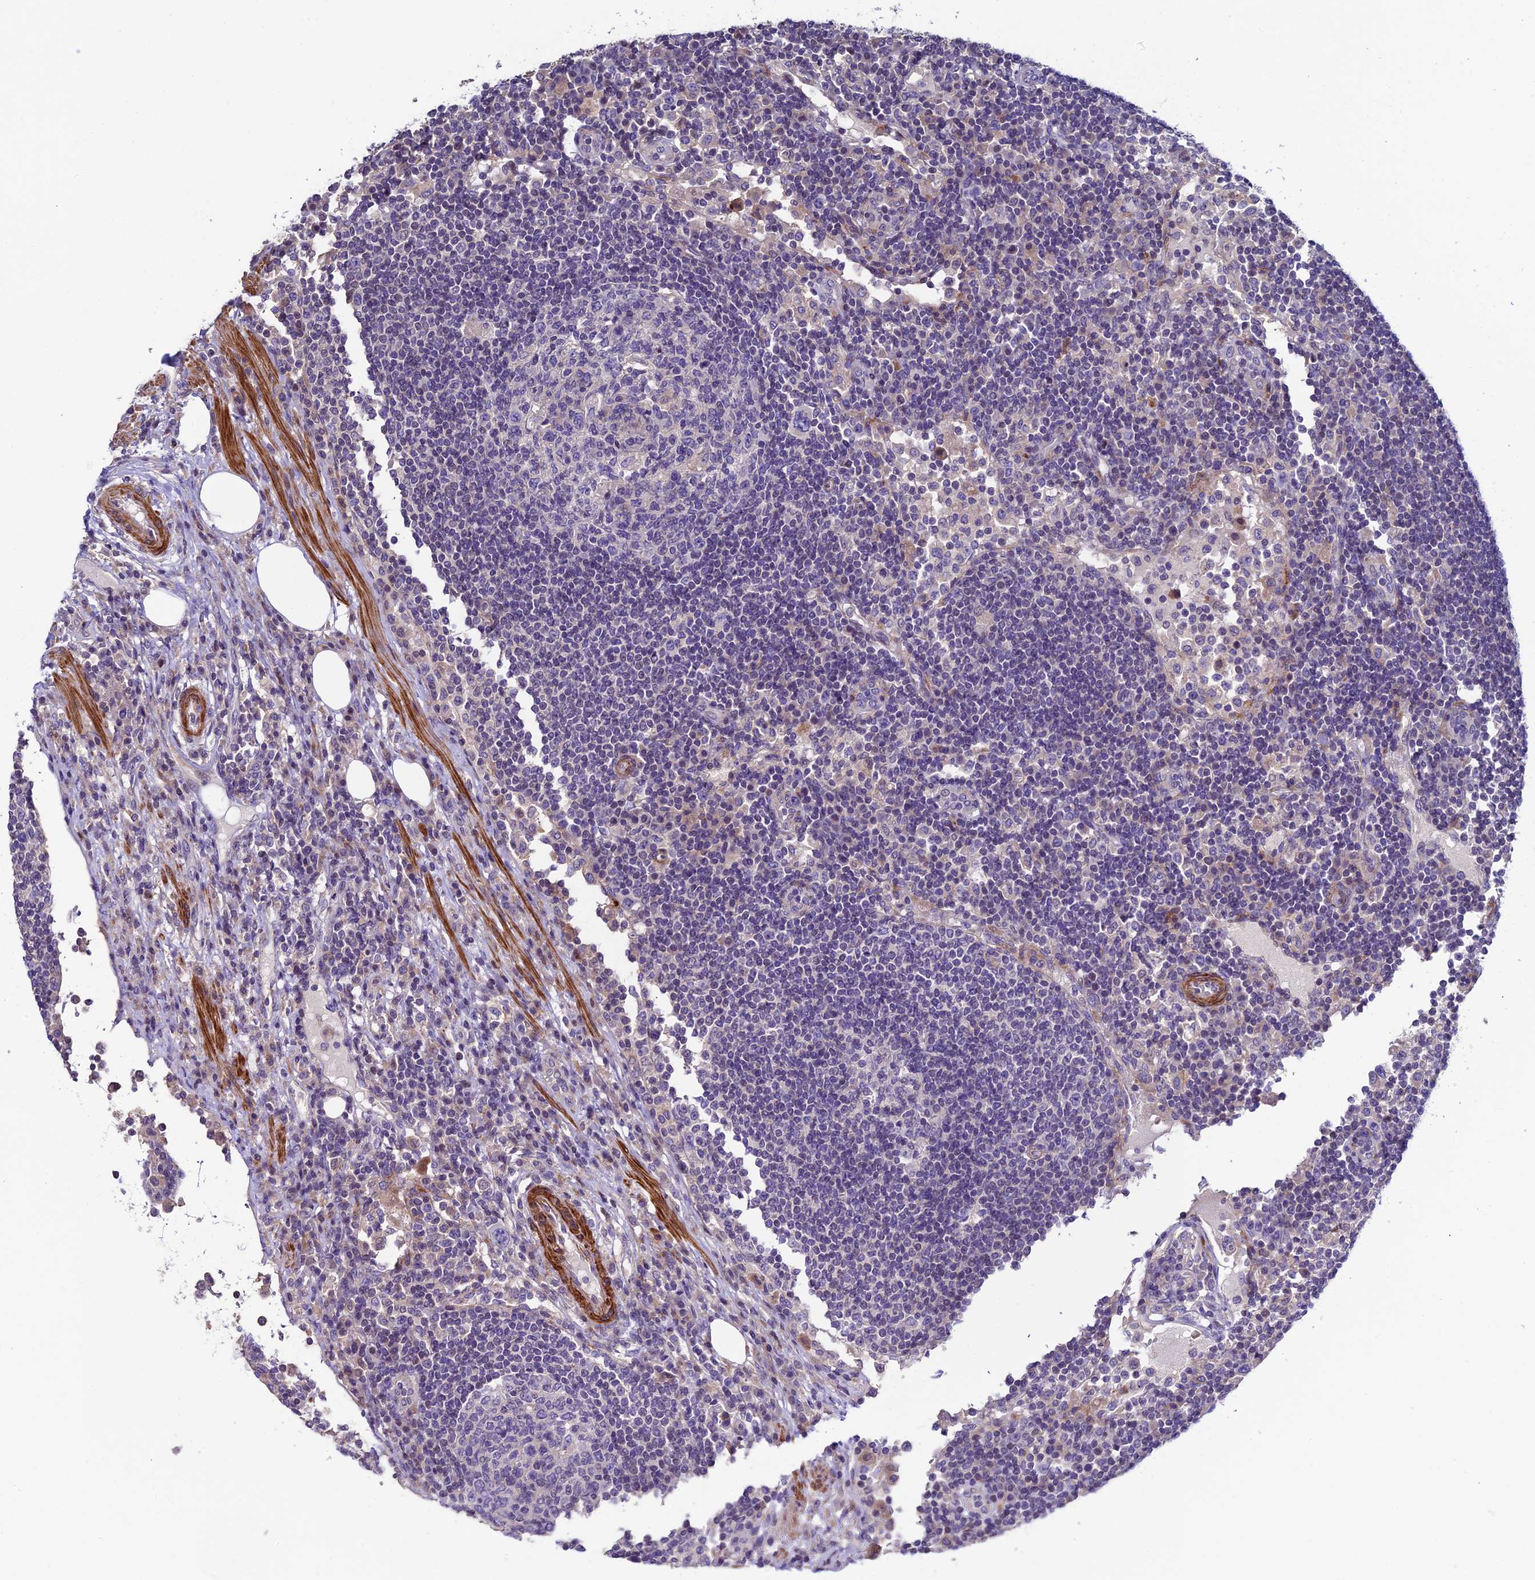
{"staining": {"intensity": "negative", "quantity": "none", "location": "none"}, "tissue": "lymph node", "cell_type": "Germinal center cells", "image_type": "normal", "snomed": [{"axis": "morphology", "description": "Normal tissue, NOS"}, {"axis": "topography", "description": "Lymph node"}], "caption": "Micrograph shows no significant protein positivity in germinal center cells of normal lymph node. (DAB immunohistochemistry with hematoxylin counter stain).", "gene": "FAM178B", "patient": {"sex": "female", "age": 53}}